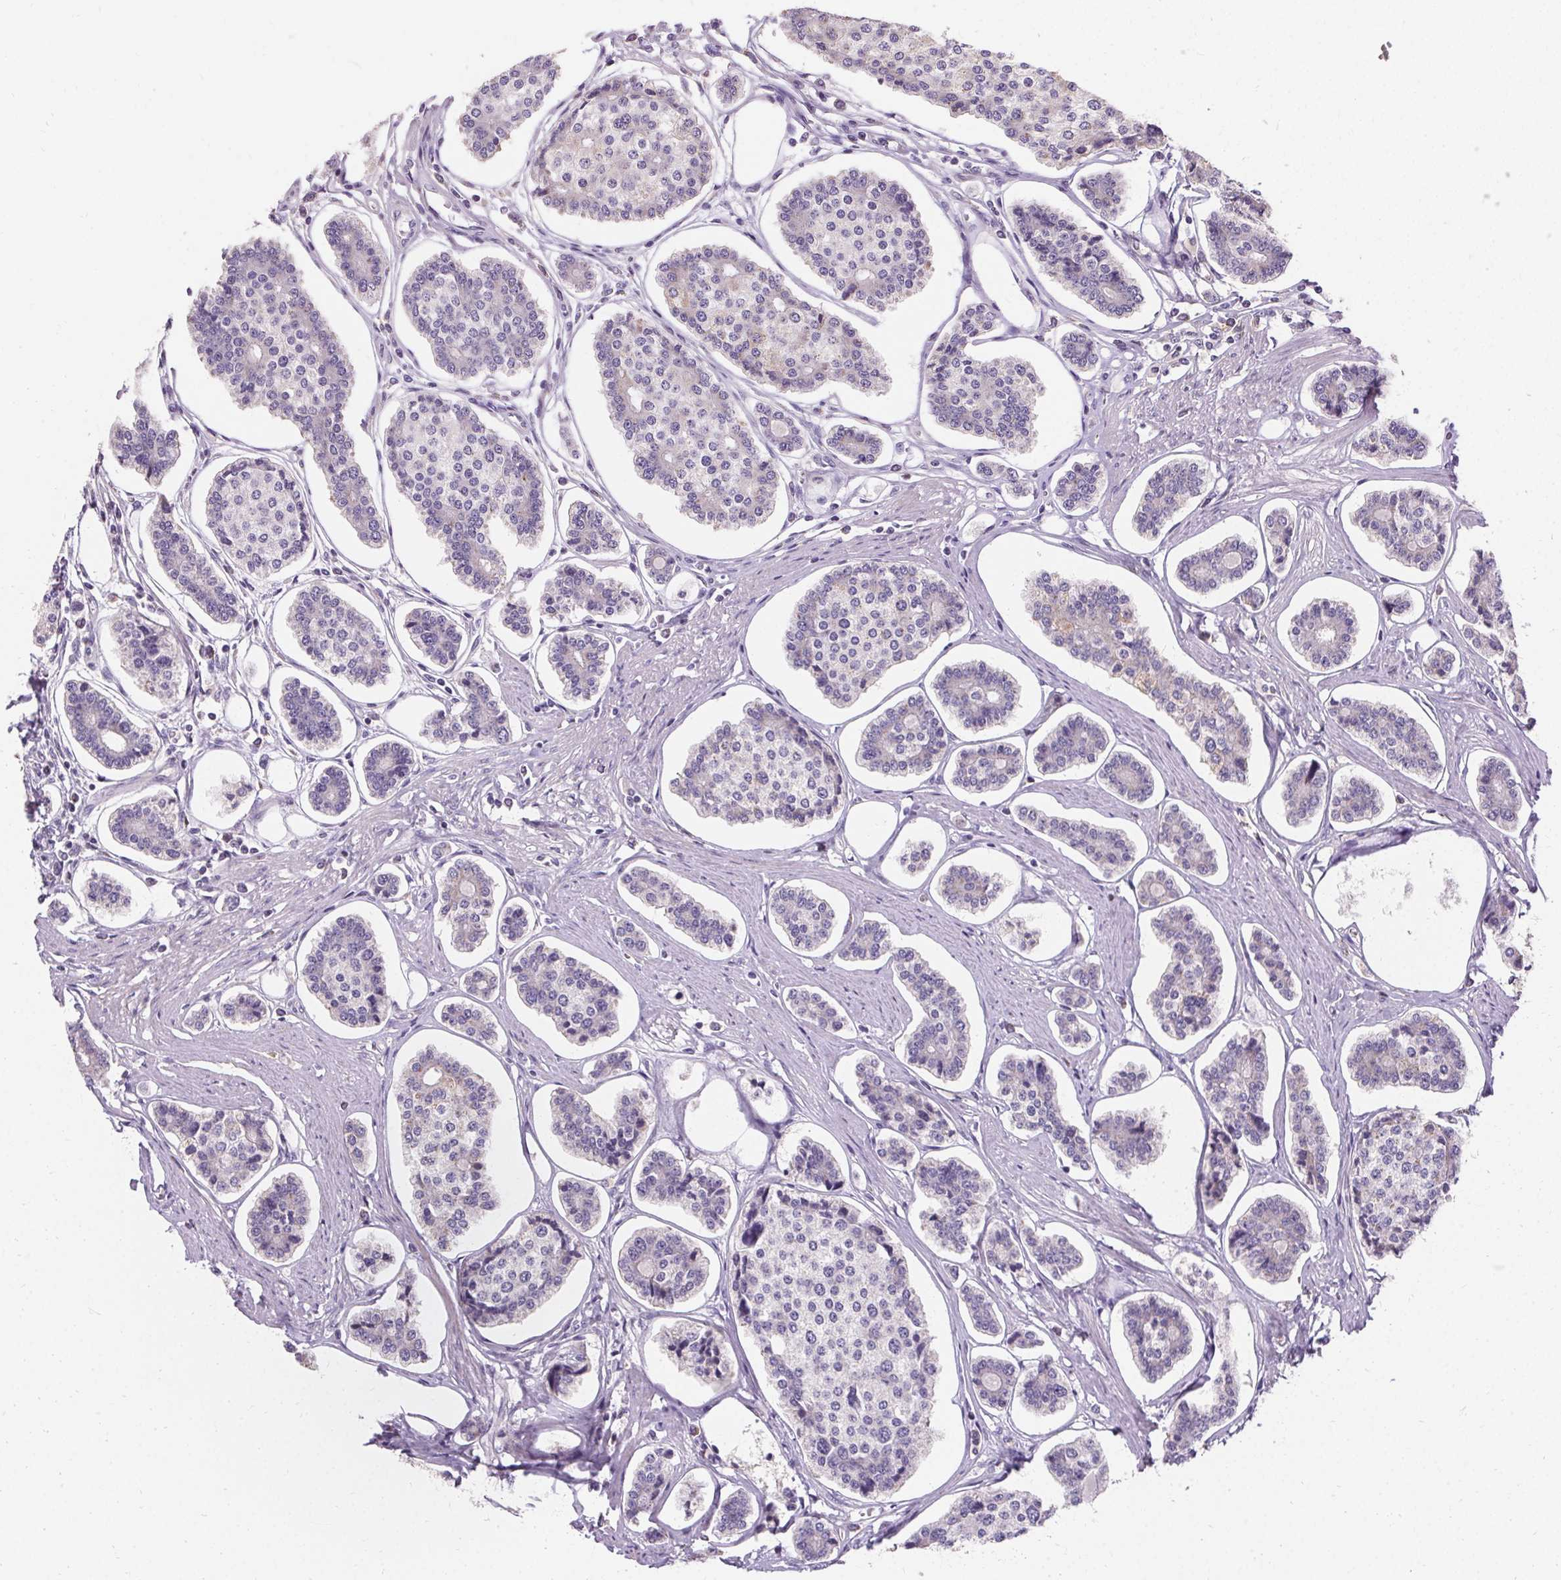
{"staining": {"intensity": "weak", "quantity": "<25%", "location": "cytoplasmic/membranous"}, "tissue": "carcinoid", "cell_type": "Tumor cells", "image_type": "cancer", "snomed": [{"axis": "morphology", "description": "Carcinoid, malignant, NOS"}, {"axis": "topography", "description": "Small intestine"}], "caption": "Malignant carcinoid was stained to show a protein in brown. There is no significant staining in tumor cells. The staining is performed using DAB (3,3'-diaminobenzidine) brown chromogen with nuclei counter-stained in using hematoxylin.", "gene": "TRIP13", "patient": {"sex": "female", "age": 65}}